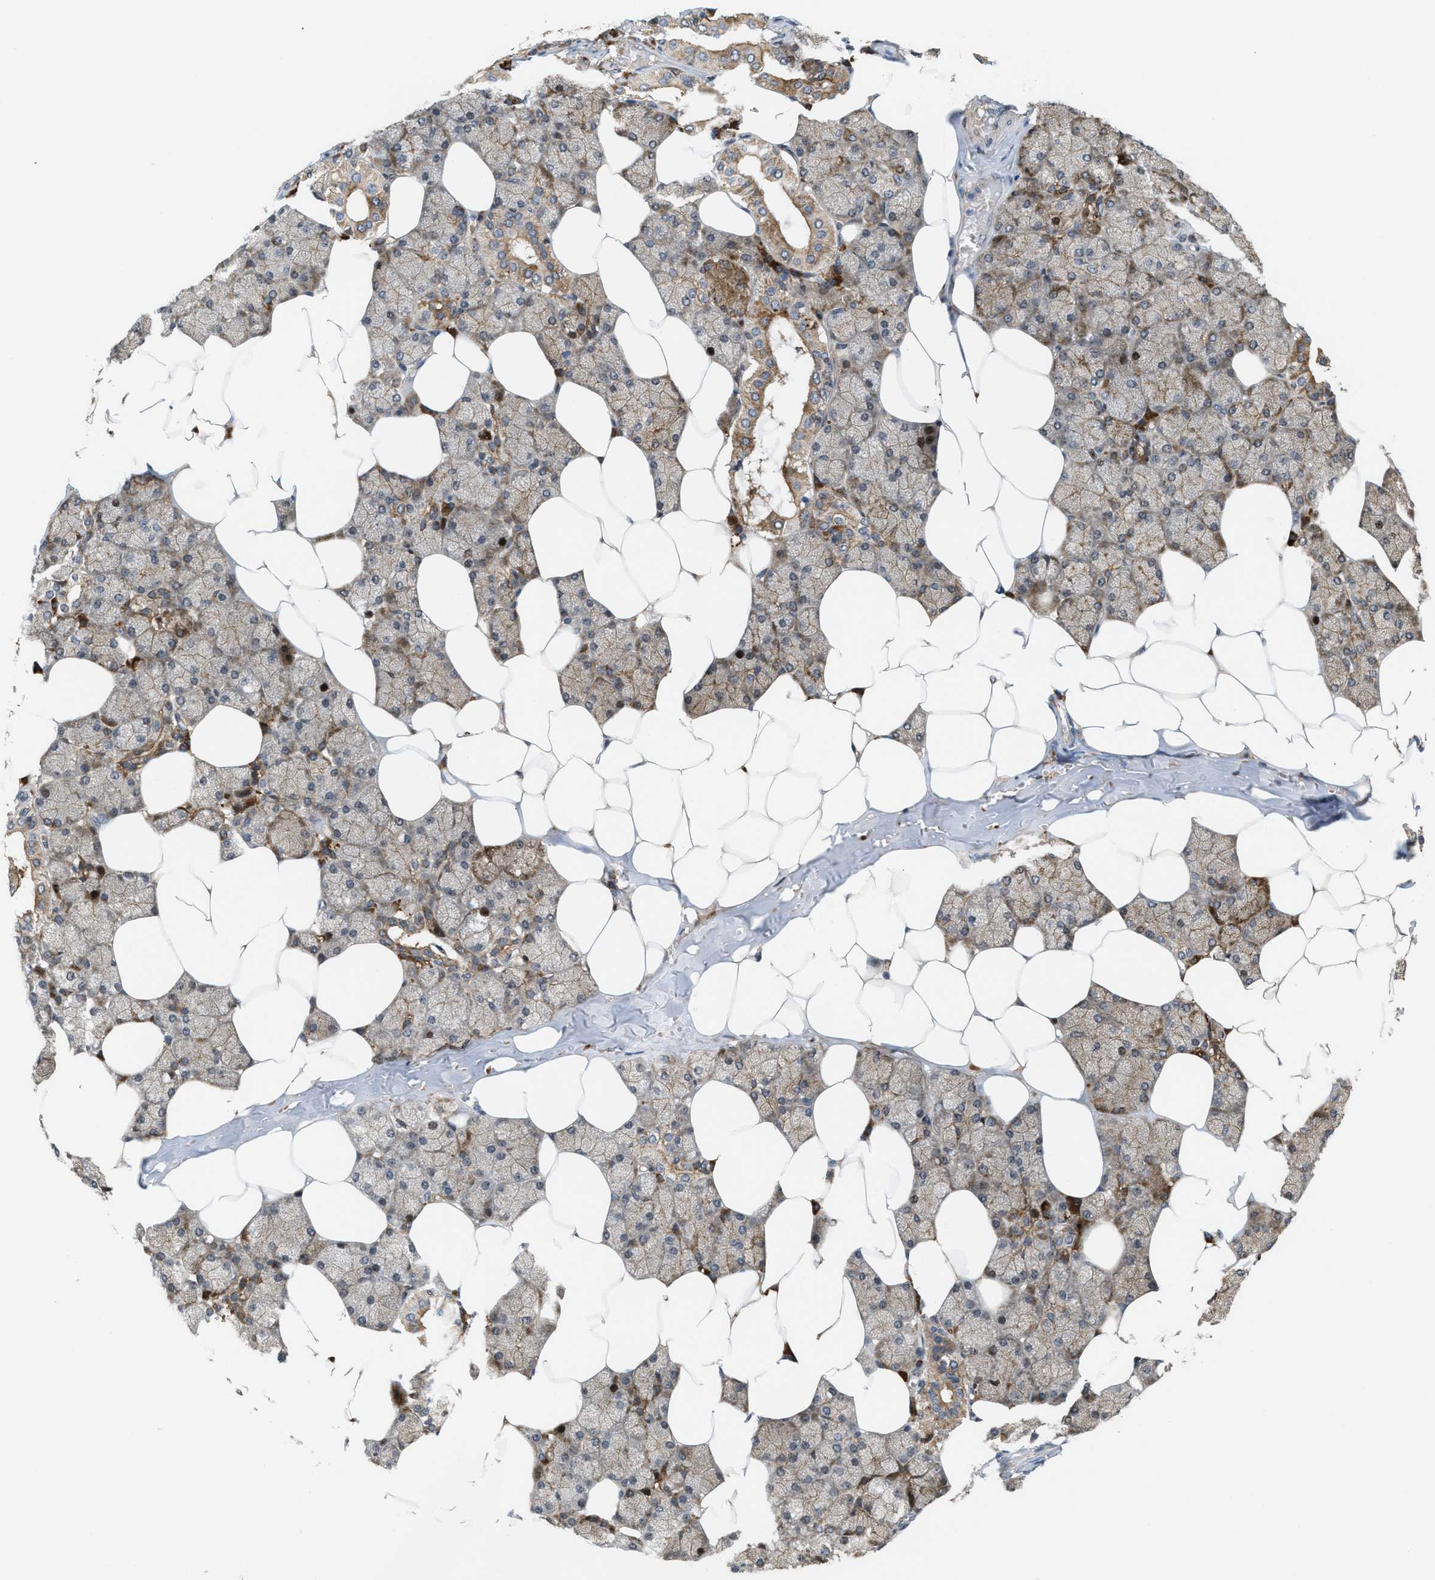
{"staining": {"intensity": "moderate", "quantity": "25%-75%", "location": "cytoplasmic/membranous"}, "tissue": "salivary gland", "cell_type": "Glandular cells", "image_type": "normal", "snomed": [{"axis": "morphology", "description": "Normal tissue, NOS"}, {"axis": "topography", "description": "Salivary gland"}], "caption": "High-power microscopy captured an immunohistochemistry histopathology image of normal salivary gland, revealing moderate cytoplasmic/membranous staining in approximately 25%-75% of glandular cells.", "gene": "MFSD6", "patient": {"sex": "male", "age": 62}}